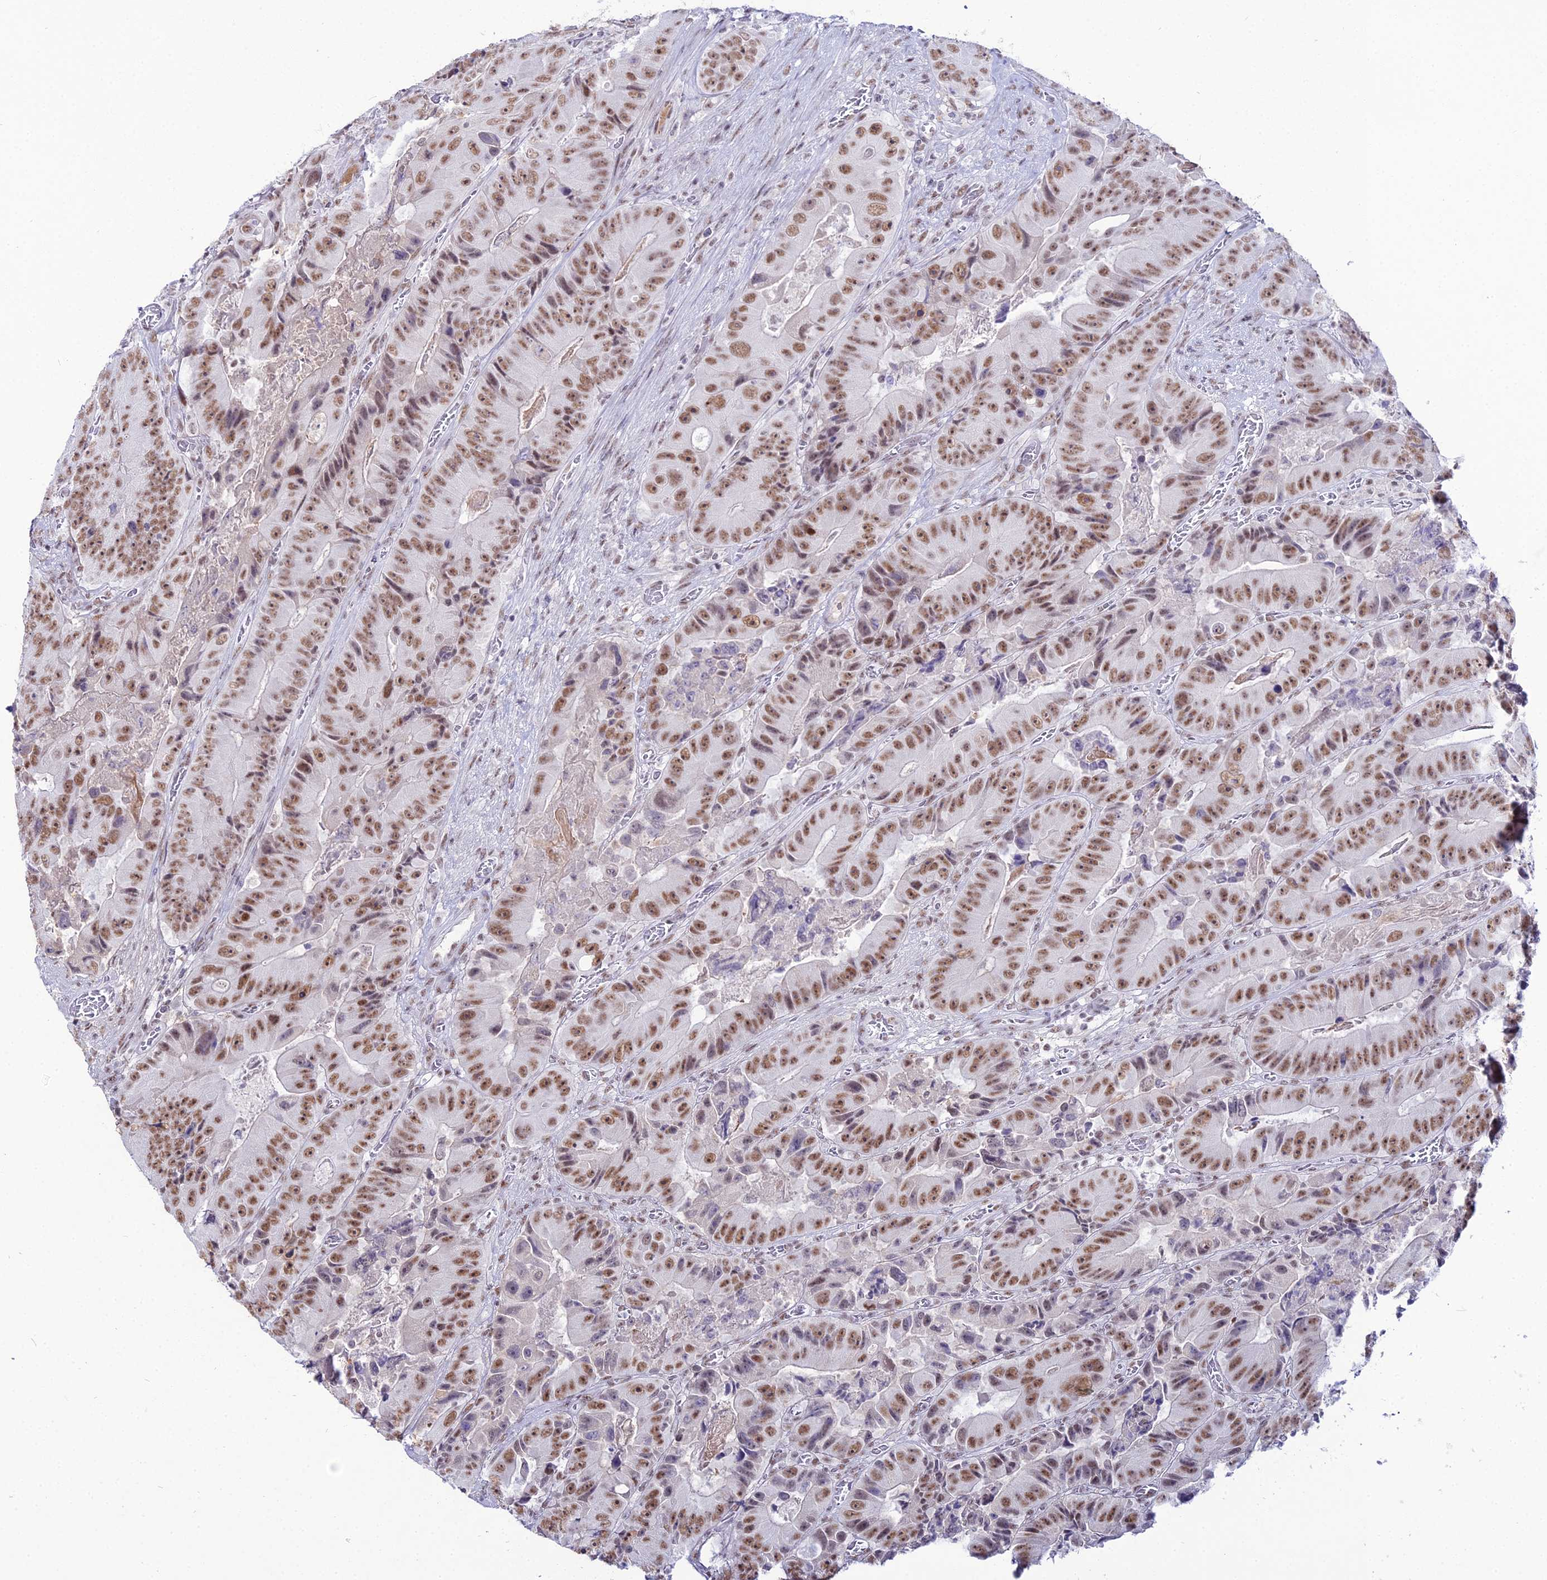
{"staining": {"intensity": "moderate", "quantity": ">75%", "location": "nuclear"}, "tissue": "colorectal cancer", "cell_type": "Tumor cells", "image_type": "cancer", "snomed": [{"axis": "morphology", "description": "Adenocarcinoma, NOS"}, {"axis": "topography", "description": "Colon"}], "caption": "This is an image of immunohistochemistry (IHC) staining of colorectal adenocarcinoma, which shows moderate staining in the nuclear of tumor cells.", "gene": "RBM12", "patient": {"sex": "female", "age": 86}}